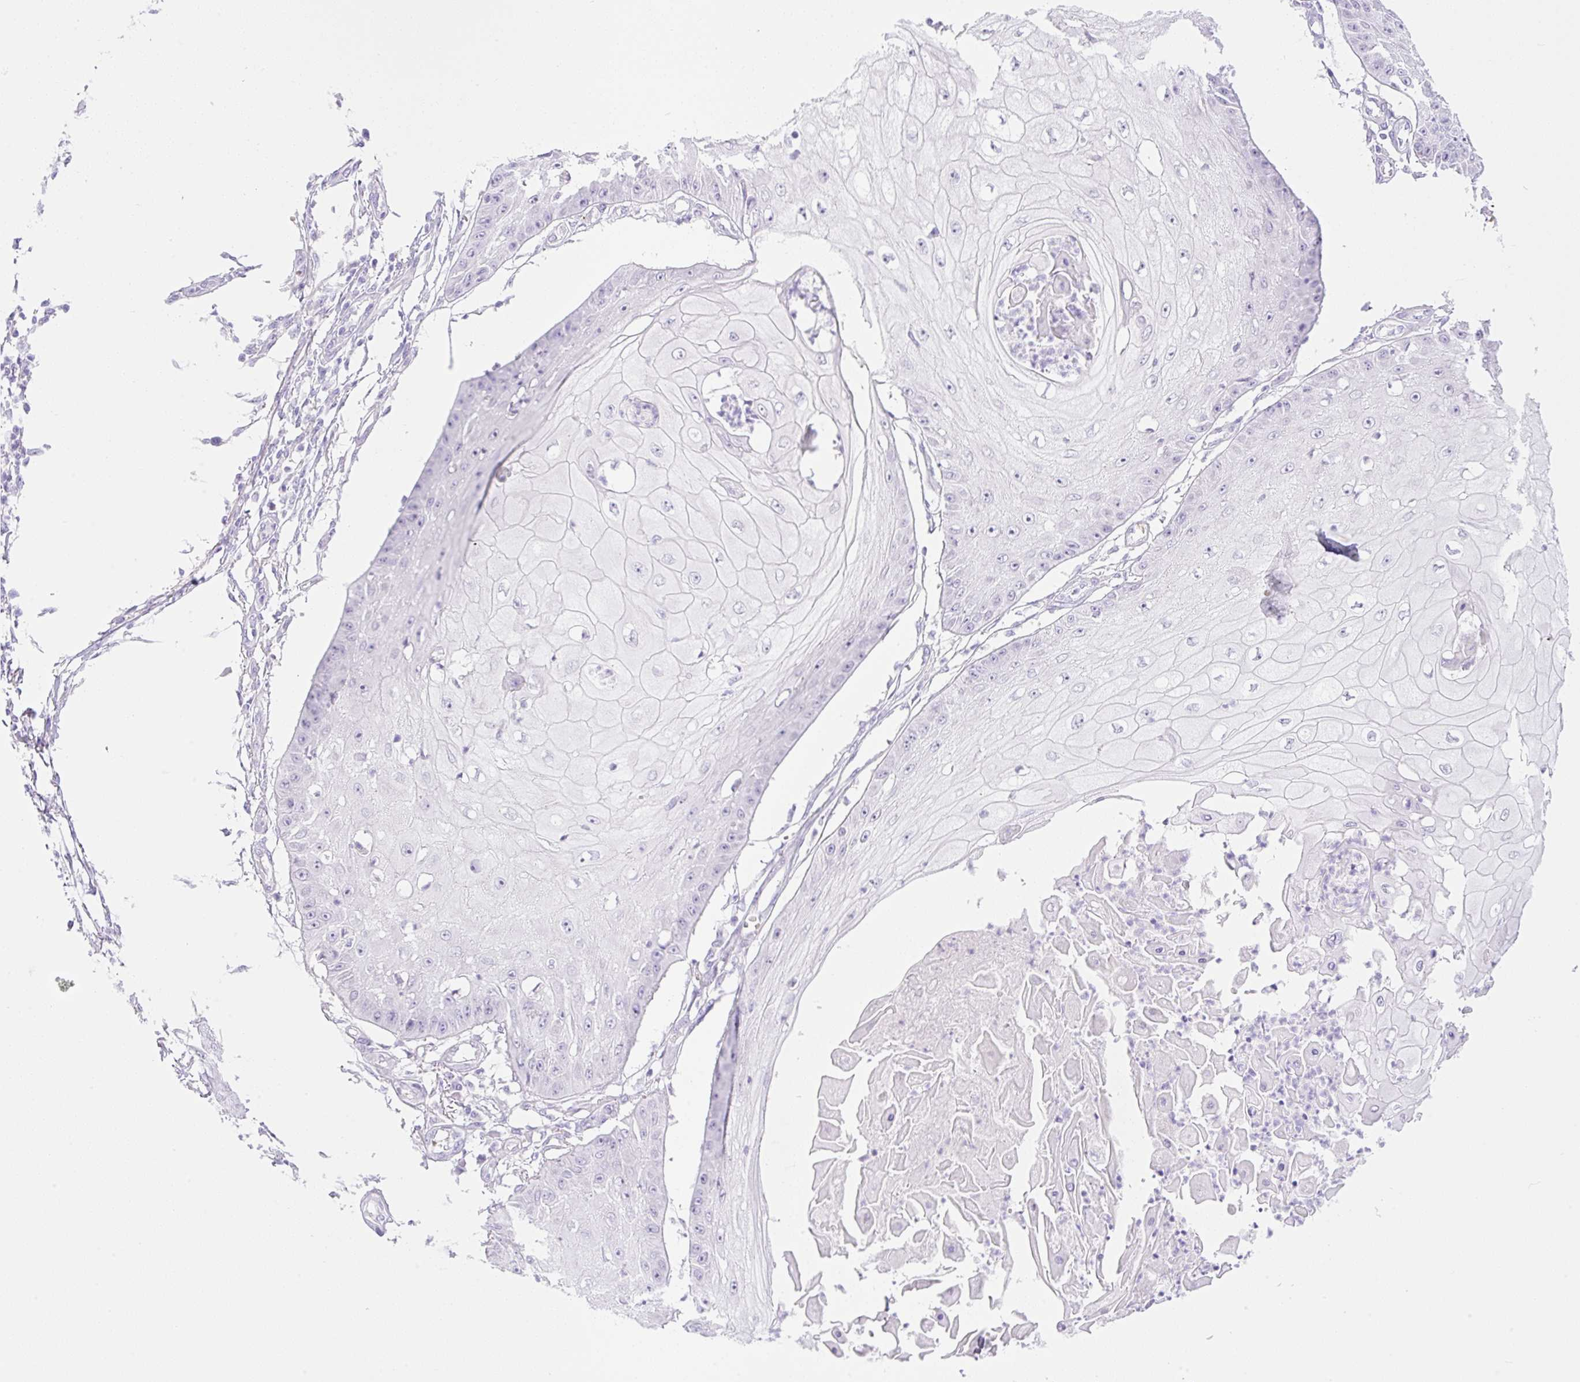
{"staining": {"intensity": "negative", "quantity": "none", "location": "none"}, "tissue": "skin cancer", "cell_type": "Tumor cells", "image_type": "cancer", "snomed": [{"axis": "morphology", "description": "Squamous cell carcinoma, NOS"}, {"axis": "topography", "description": "Skin"}], "caption": "This is an IHC image of squamous cell carcinoma (skin). There is no staining in tumor cells.", "gene": "CDX1", "patient": {"sex": "male", "age": 70}}